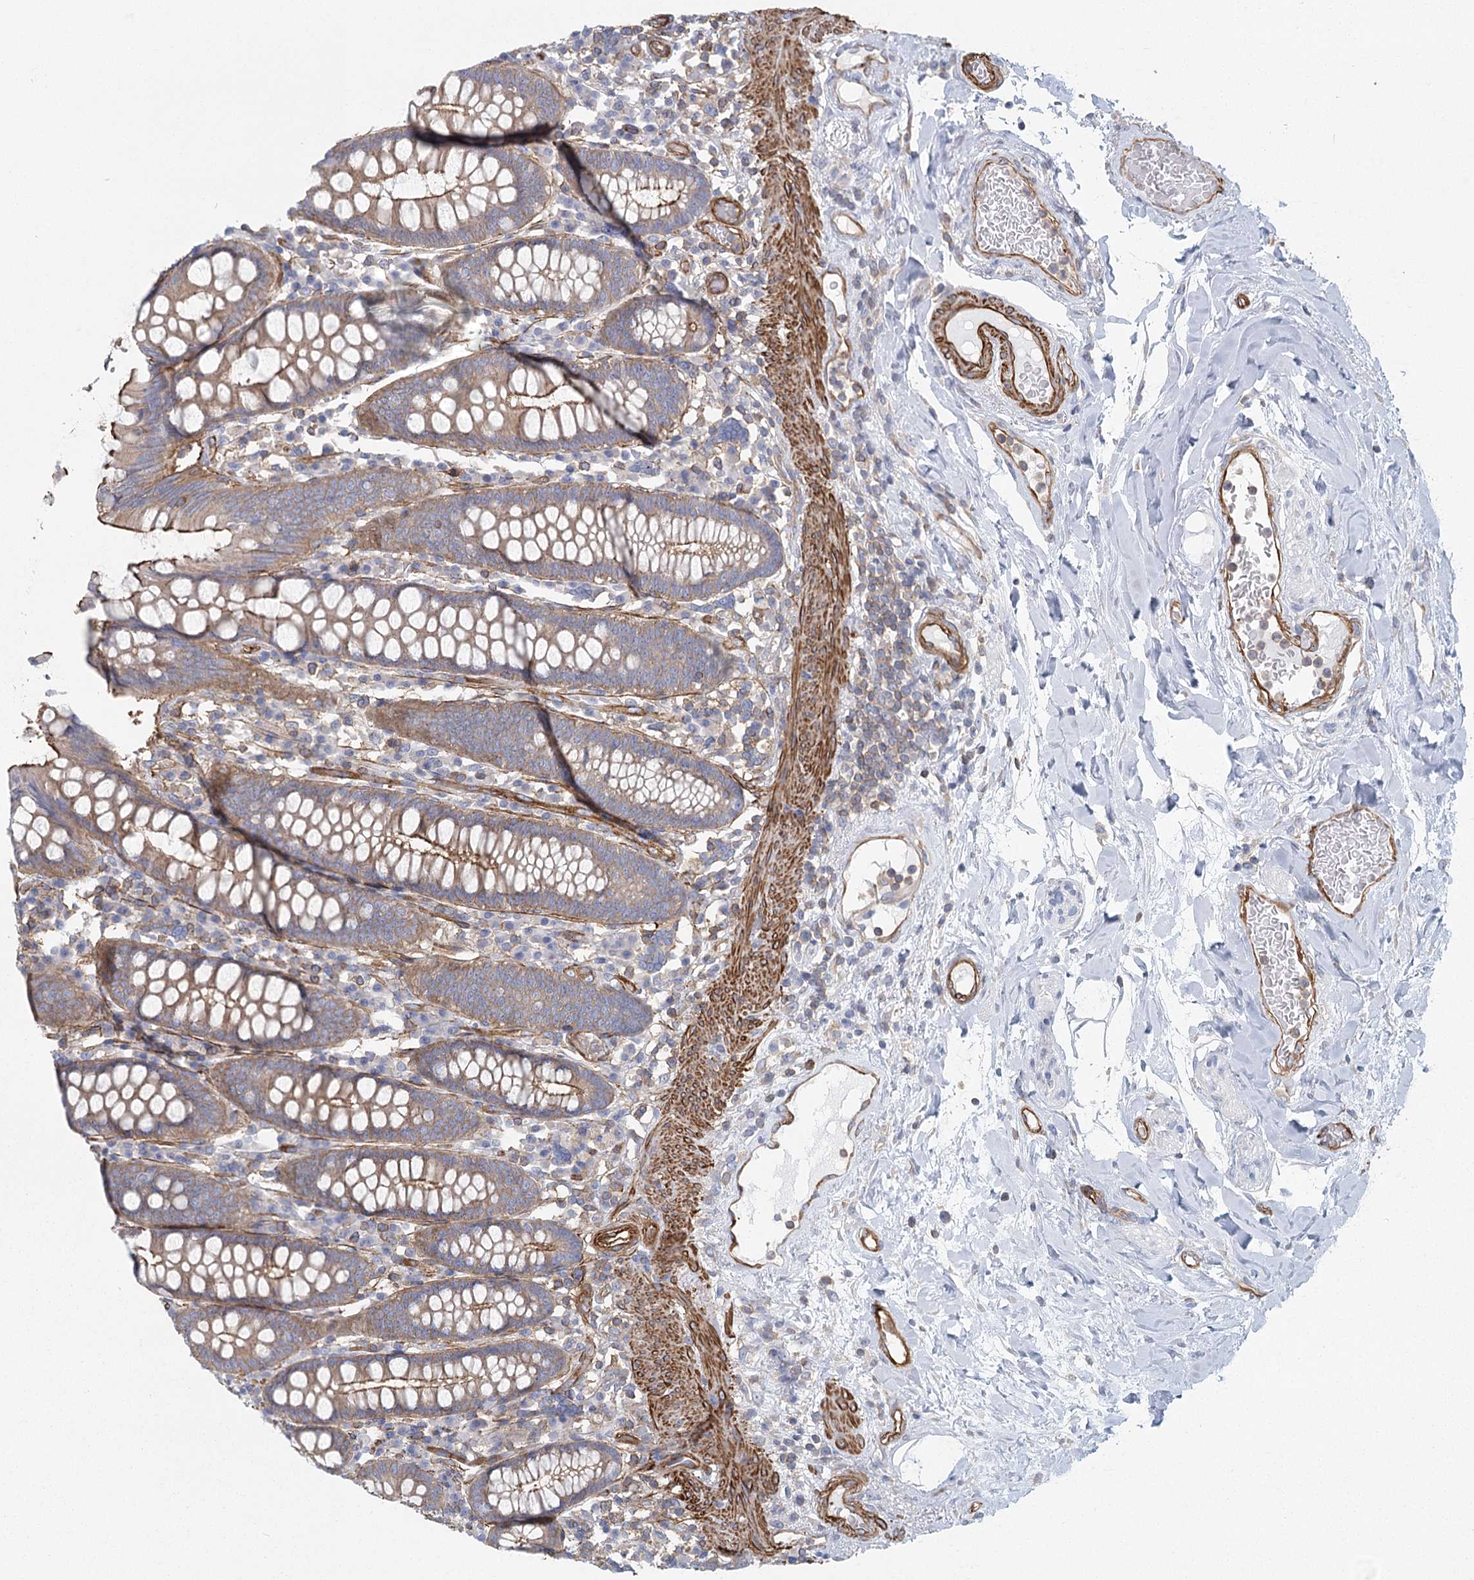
{"staining": {"intensity": "moderate", "quantity": ">75%", "location": "cytoplasmic/membranous"}, "tissue": "colon", "cell_type": "Endothelial cells", "image_type": "normal", "snomed": [{"axis": "morphology", "description": "Normal tissue, NOS"}, {"axis": "topography", "description": "Colon"}], "caption": "Immunohistochemistry (IHC) photomicrograph of normal colon: colon stained using immunohistochemistry shows medium levels of moderate protein expression localized specifically in the cytoplasmic/membranous of endothelial cells, appearing as a cytoplasmic/membranous brown color.", "gene": "IFT46", "patient": {"sex": "female", "age": 79}}